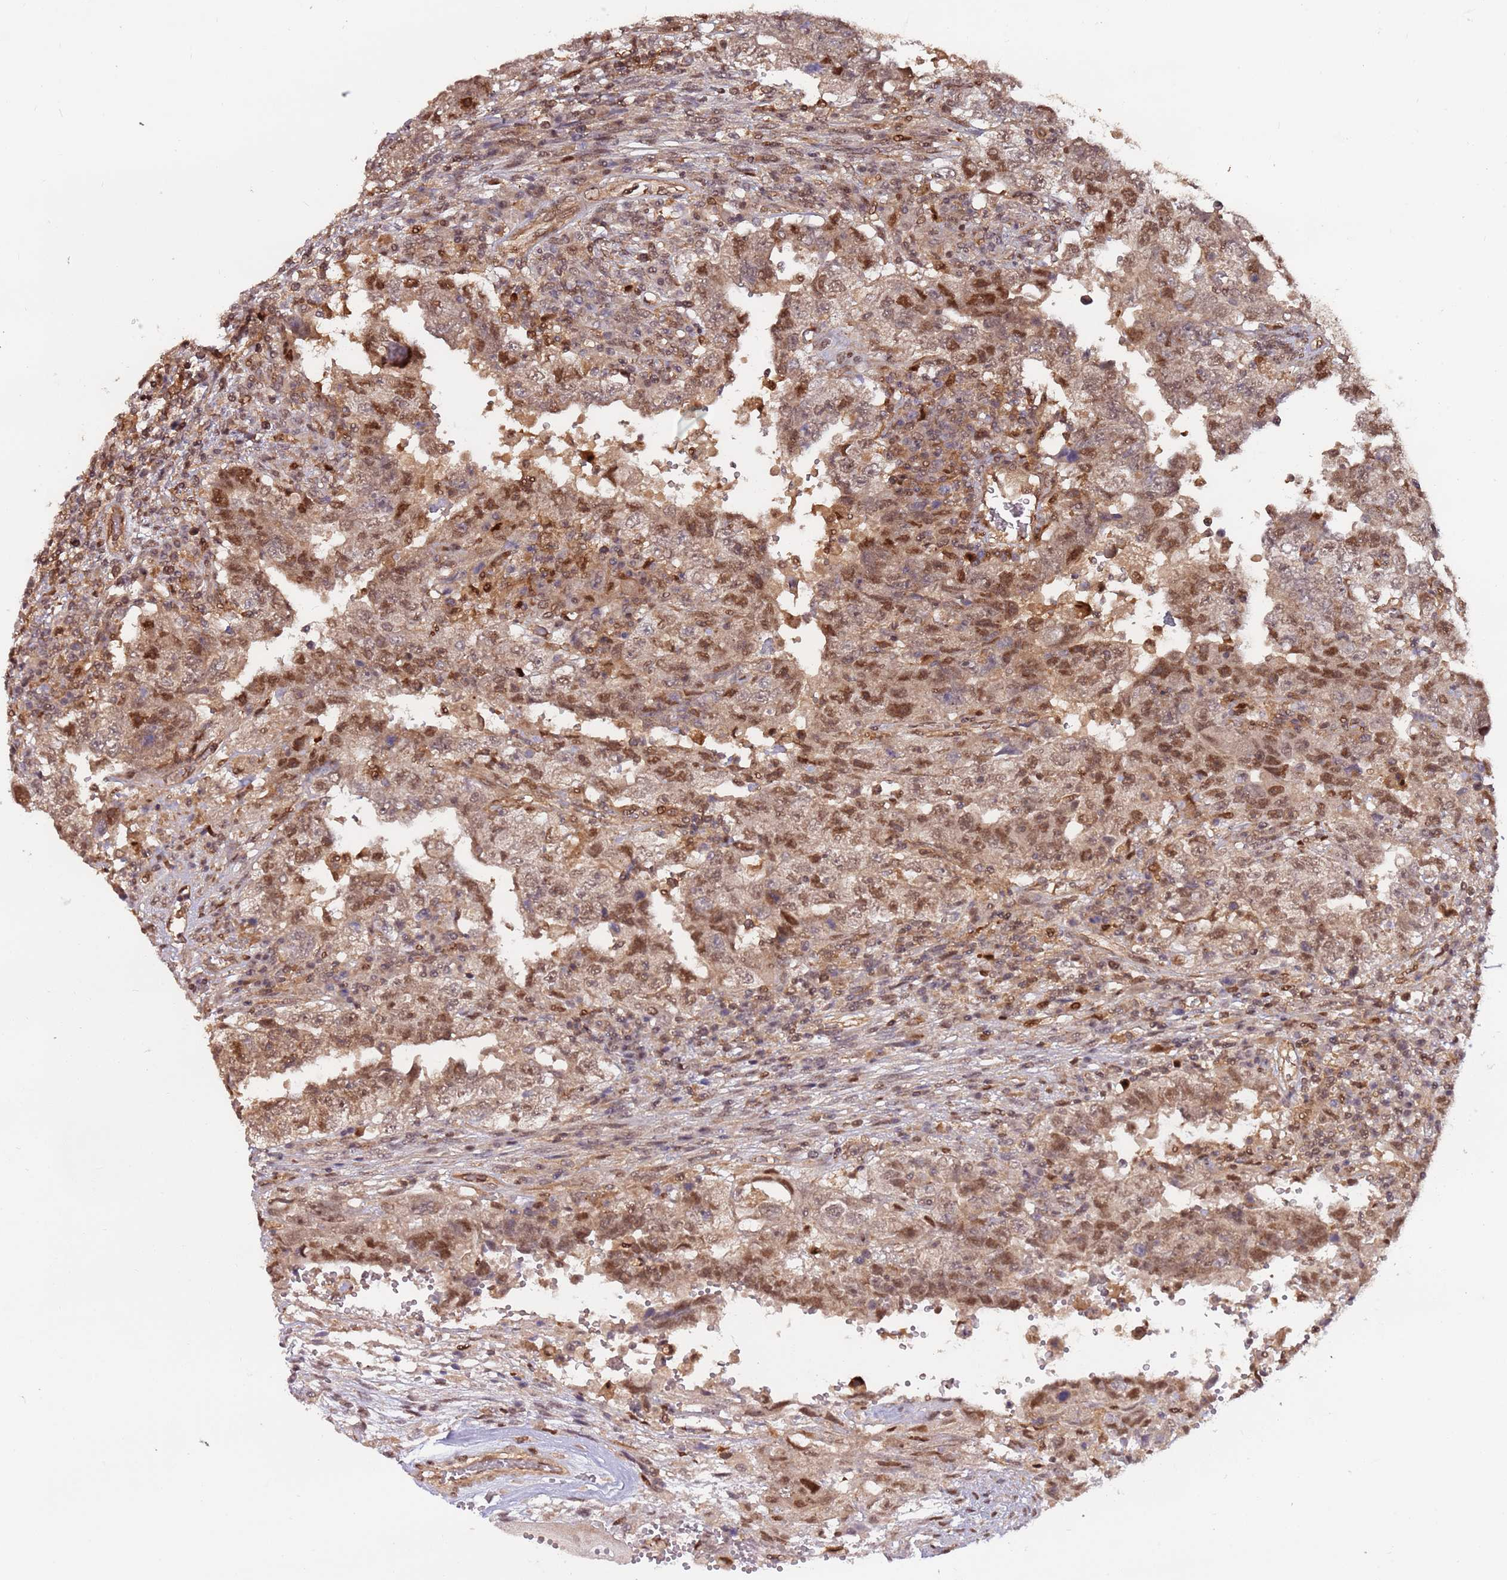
{"staining": {"intensity": "moderate", "quantity": "25%-75%", "location": "nuclear"}, "tissue": "testis cancer", "cell_type": "Tumor cells", "image_type": "cancer", "snomed": [{"axis": "morphology", "description": "Carcinoma, Embryonal, NOS"}, {"axis": "topography", "description": "Testis"}], "caption": "Testis embryonal carcinoma stained for a protein (brown) demonstrates moderate nuclear positive staining in approximately 25%-75% of tumor cells.", "gene": "PGLS", "patient": {"sex": "male", "age": 26}}